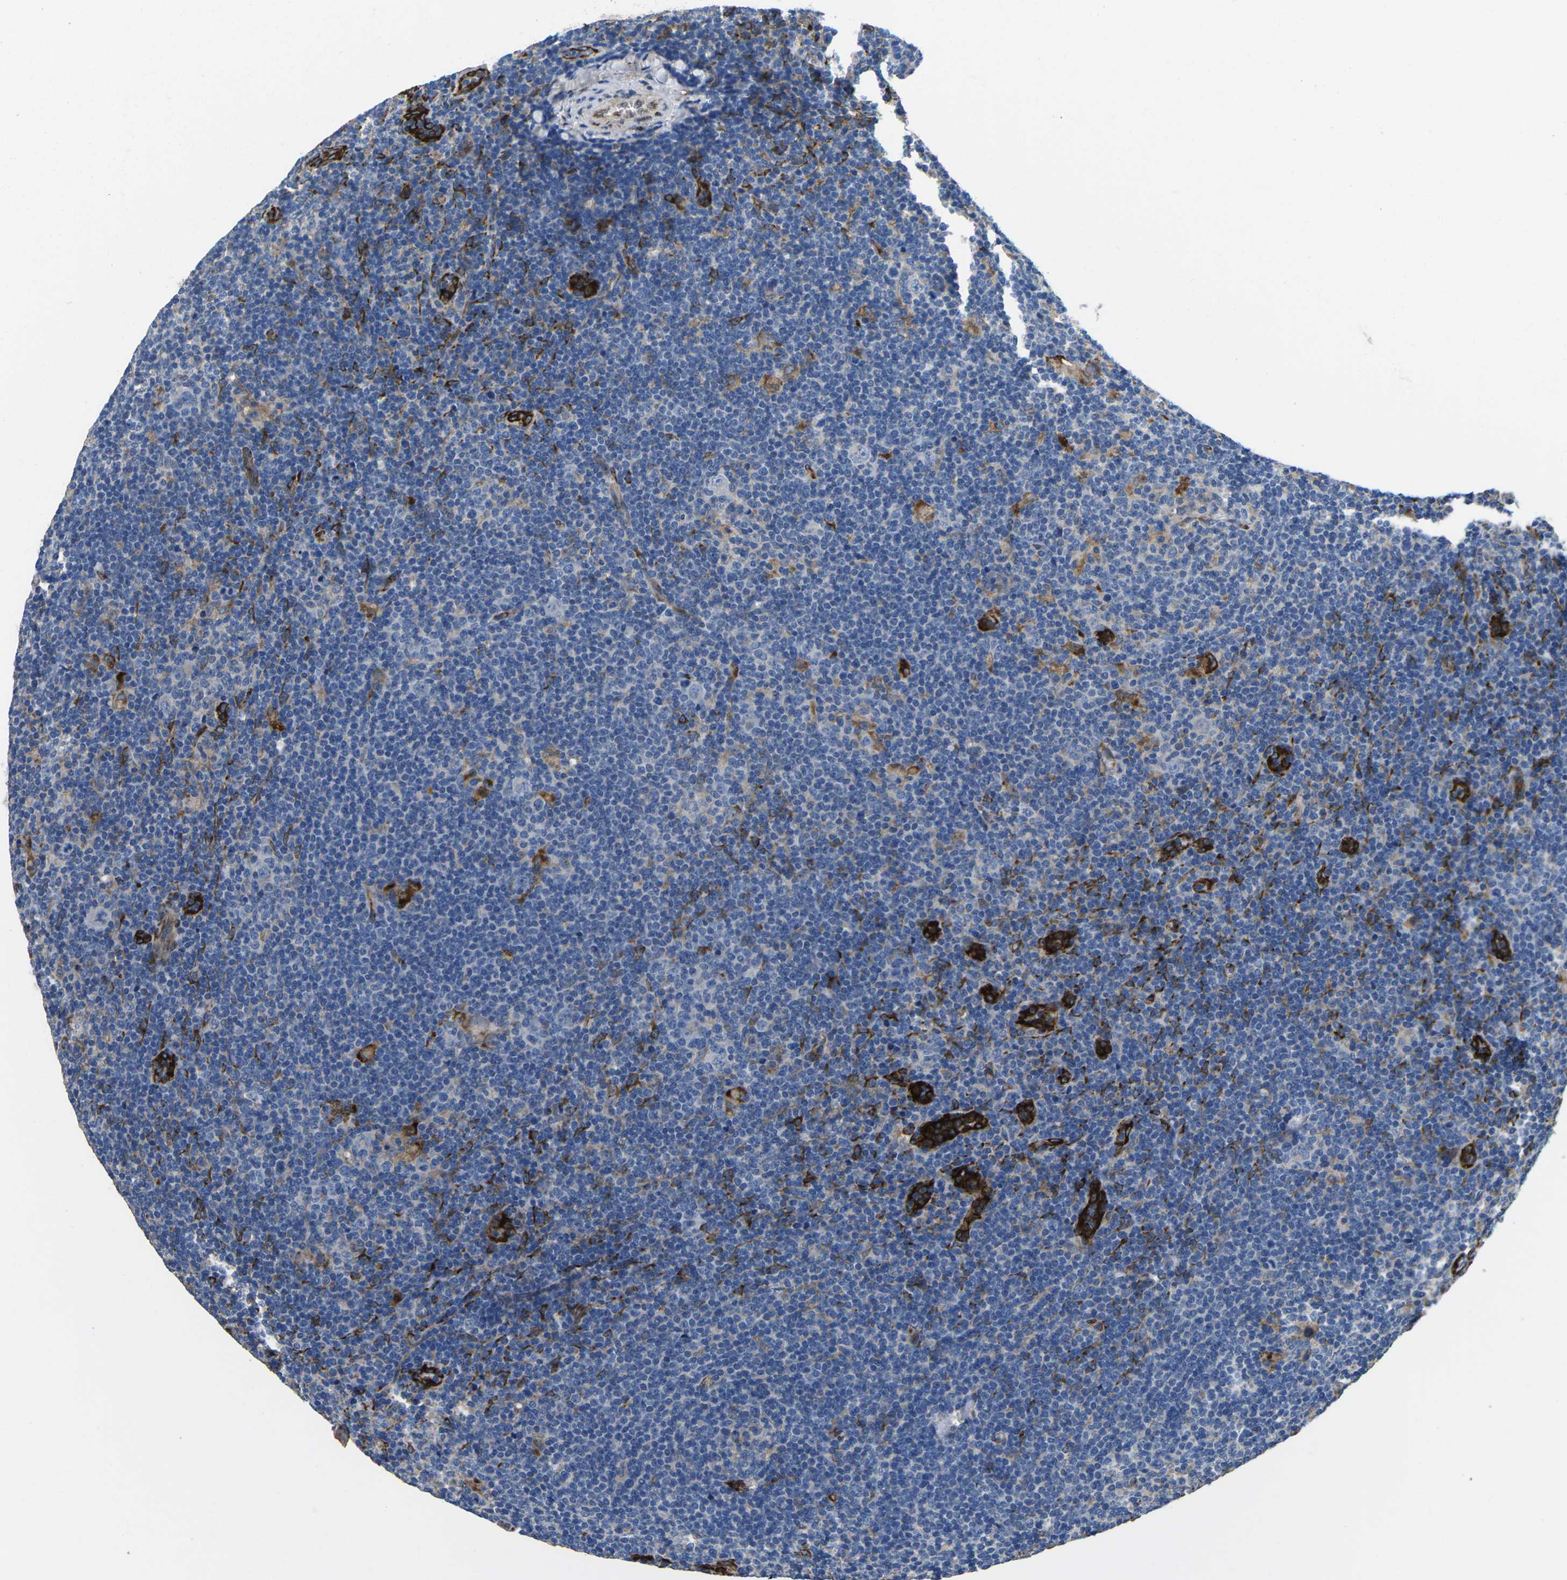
{"staining": {"intensity": "negative", "quantity": "none", "location": "none"}, "tissue": "lymphoma", "cell_type": "Tumor cells", "image_type": "cancer", "snomed": [{"axis": "morphology", "description": "Hodgkin's disease, NOS"}, {"axis": "topography", "description": "Lymph node"}], "caption": "High magnification brightfield microscopy of lymphoma stained with DAB (3,3'-diaminobenzidine) (brown) and counterstained with hematoxylin (blue): tumor cells show no significant expression.", "gene": "PDZD8", "patient": {"sex": "female", "age": 57}}